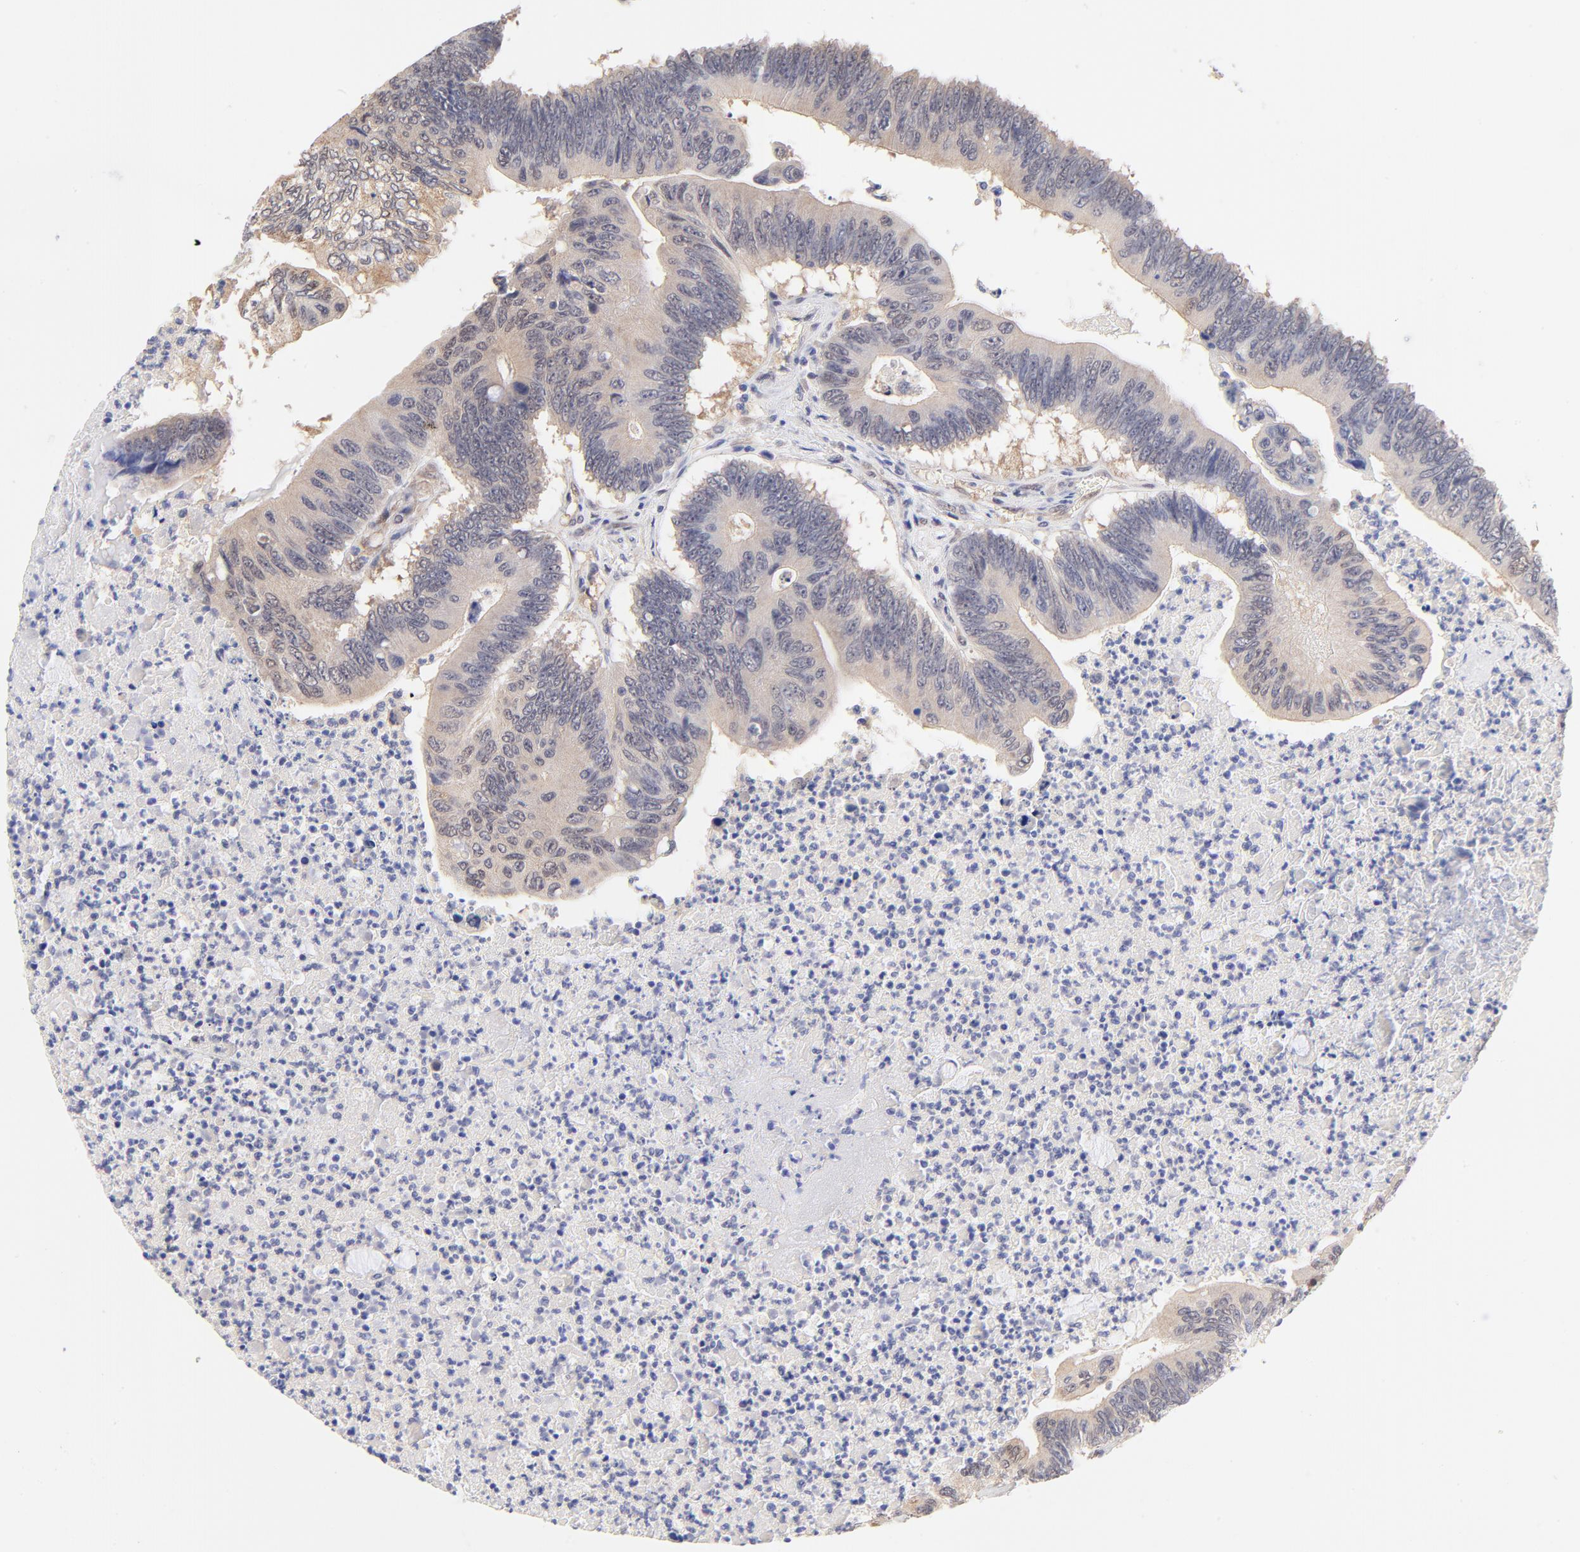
{"staining": {"intensity": "weak", "quantity": ">75%", "location": "cytoplasmic/membranous"}, "tissue": "colorectal cancer", "cell_type": "Tumor cells", "image_type": "cancer", "snomed": [{"axis": "morphology", "description": "Adenocarcinoma, NOS"}, {"axis": "topography", "description": "Colon"}], "caption": "The micrograph reveals immunohistochemical staining of adenocarcinoma (colorectal). There is weak cytoplasmic/membranous staining is present in approximately >75% of tumor cells.", "gene": "TXNL1", "patient": {"sex": "male", "age": 65}}